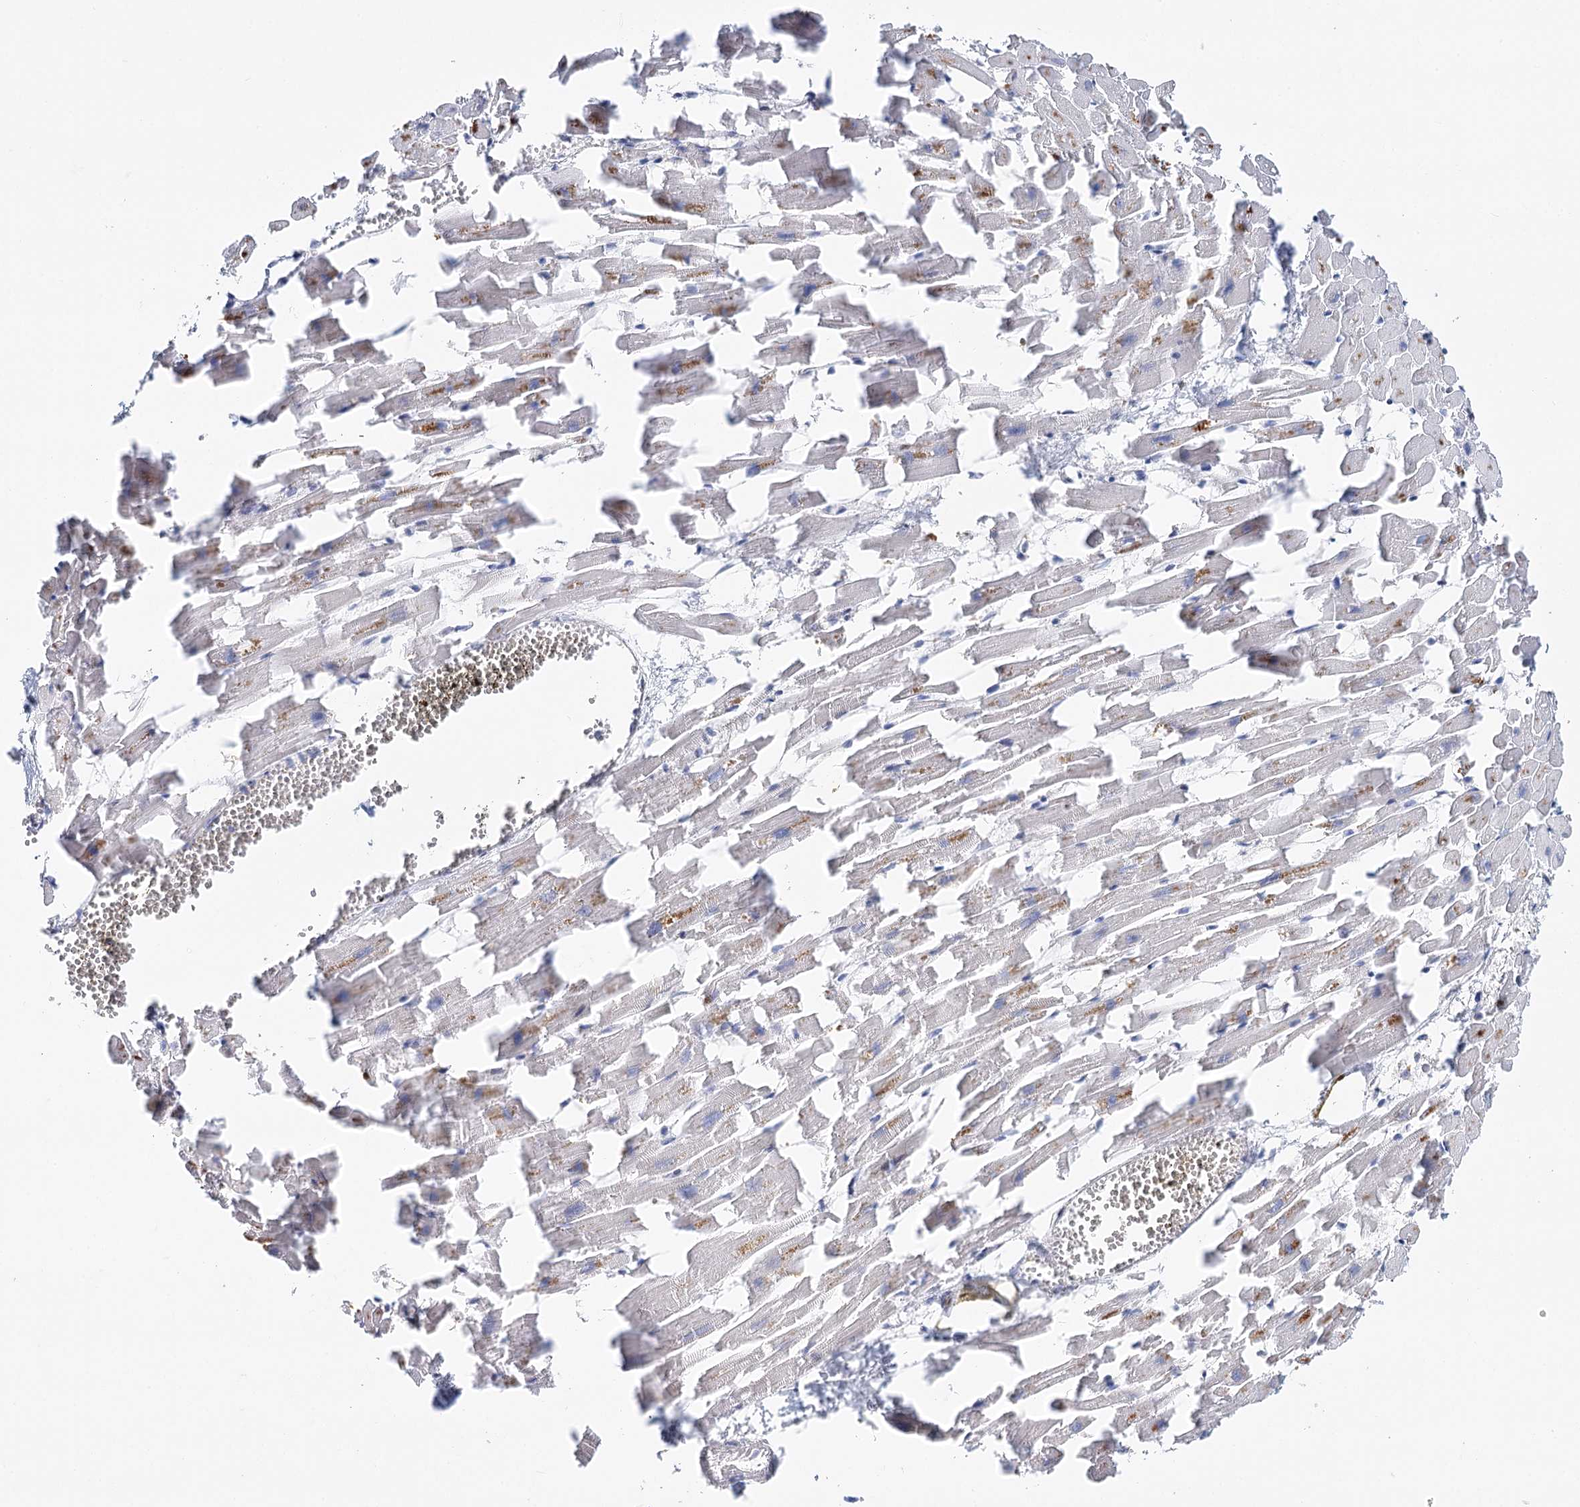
{"staining": {"intensity": "negative", "quantity": "none", "location": "none"}, "tissue": "heart muscle", "cell_type": "Cardiomyocytes", "image_type": "normal", "snomed": [{"axis": "morphology", "description": "Normal tissue, NOS"}, {"axis": "topography", "description": "Heart"}], "caption": "This is a histopathology image of immunohistochemistry (IHC) staining of normal heart muscle, which shows no positivity in cardiomyocytes.", "gene": "DAPK1", "patient": {"sex": "female", "age": 64}}